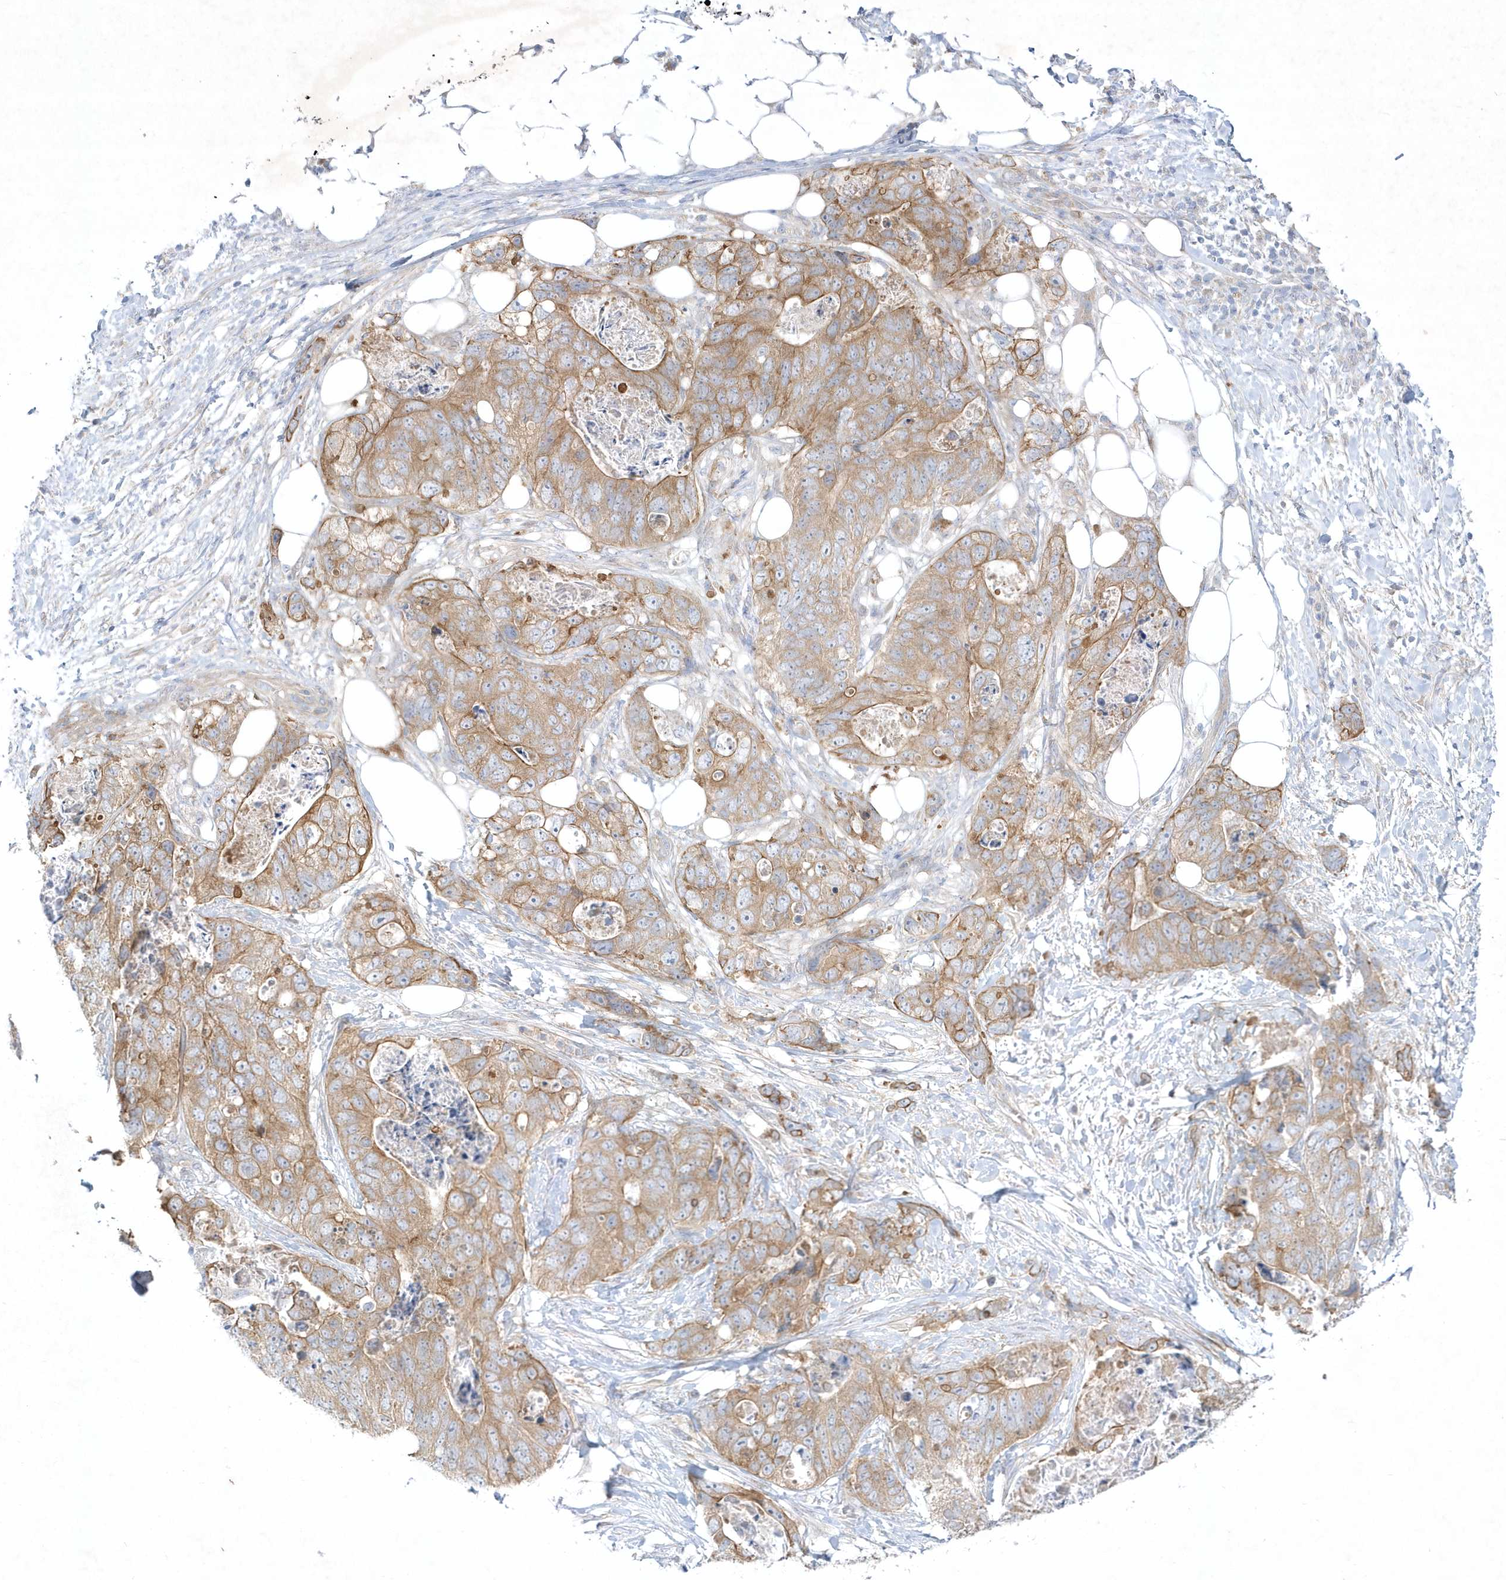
{"staining": {"intensity": "moderate", "quantity": ">75%", "location": "cytoplasmic/membranous"}, "tissue": "stomach cancer", "cell_type": "Tumor cells", "image_type": "cancer", "snomed": [{"axis": "morphology", "description": "Adenocarcinoma, NOS"}, {"axis": "topography", "description": "Stomach"}], "caption": "Brown immunohistochemical staining in stomach cancer demonstrates moderate cytoplasmic/membranous expression in approximately >75% of tumor cells. The protein is shown in brown color, while the nuclei are stained blue.", "gene": "LARS1", "patient": {"sex": "female", "age": 89}}